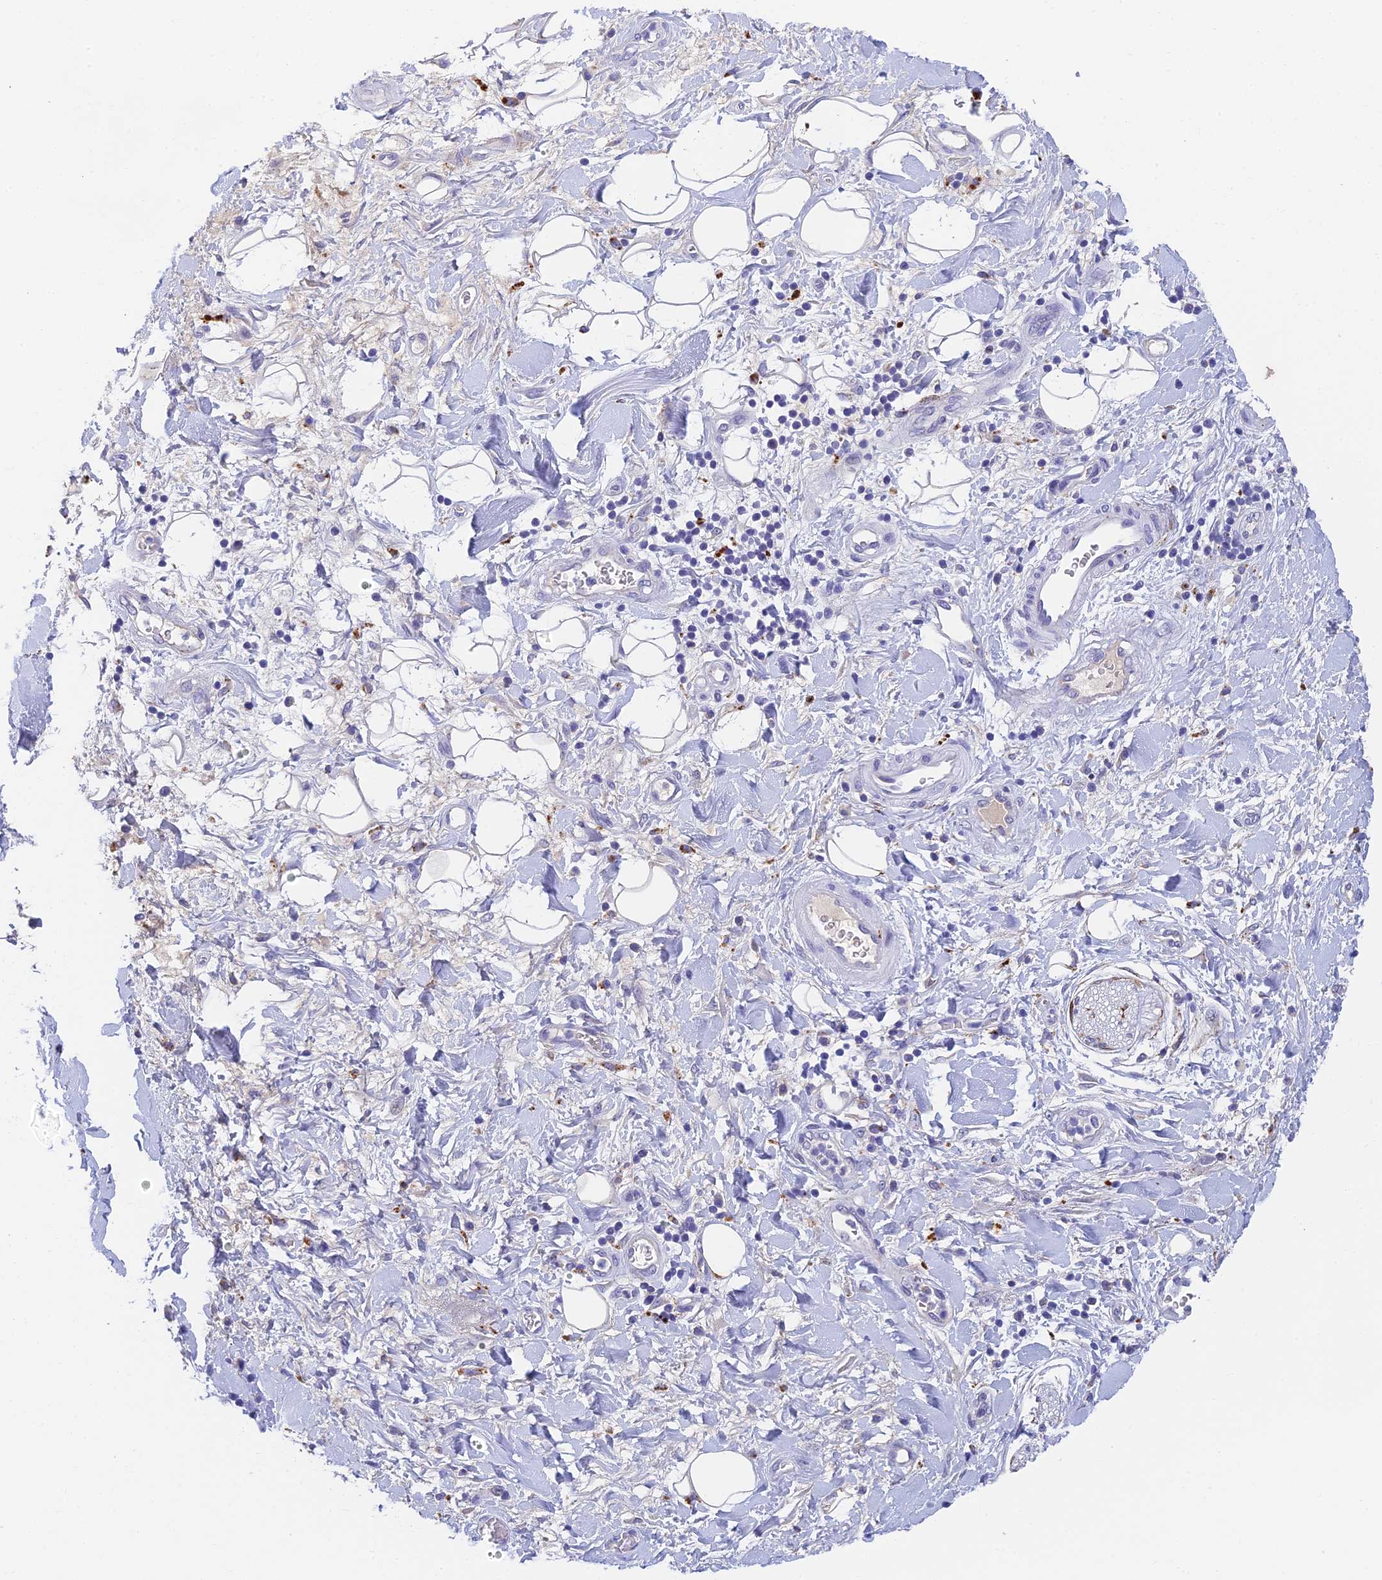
{"staining": {"intensity": "negative", "quantity": "none", "location": "none"}, "tissue": "adipose tissue", "cell_type": "Adipocytes", "image_type": "normal", "snomed": [{"axis": "morphology", "description": "Normal tissue, NOS"}, {"axis": "morphology", "description": "Adenocarcinoma, NOS"}, {"axis": "topography", "description": "Pancreas"}, {"axis": "topography", "description": "Peripheral nerve tissue"}], "caption": "This histopathology image is of unremarkable adipose tissue stained with IHC to label a protein in brown with the nuclei are counter-stained blue. There is no staining in adipocytes. (IHC, brightfield microscopy, high magnification).", "gene": "ADAMTS13", "patient": {"sex": "male", "age": 59}}